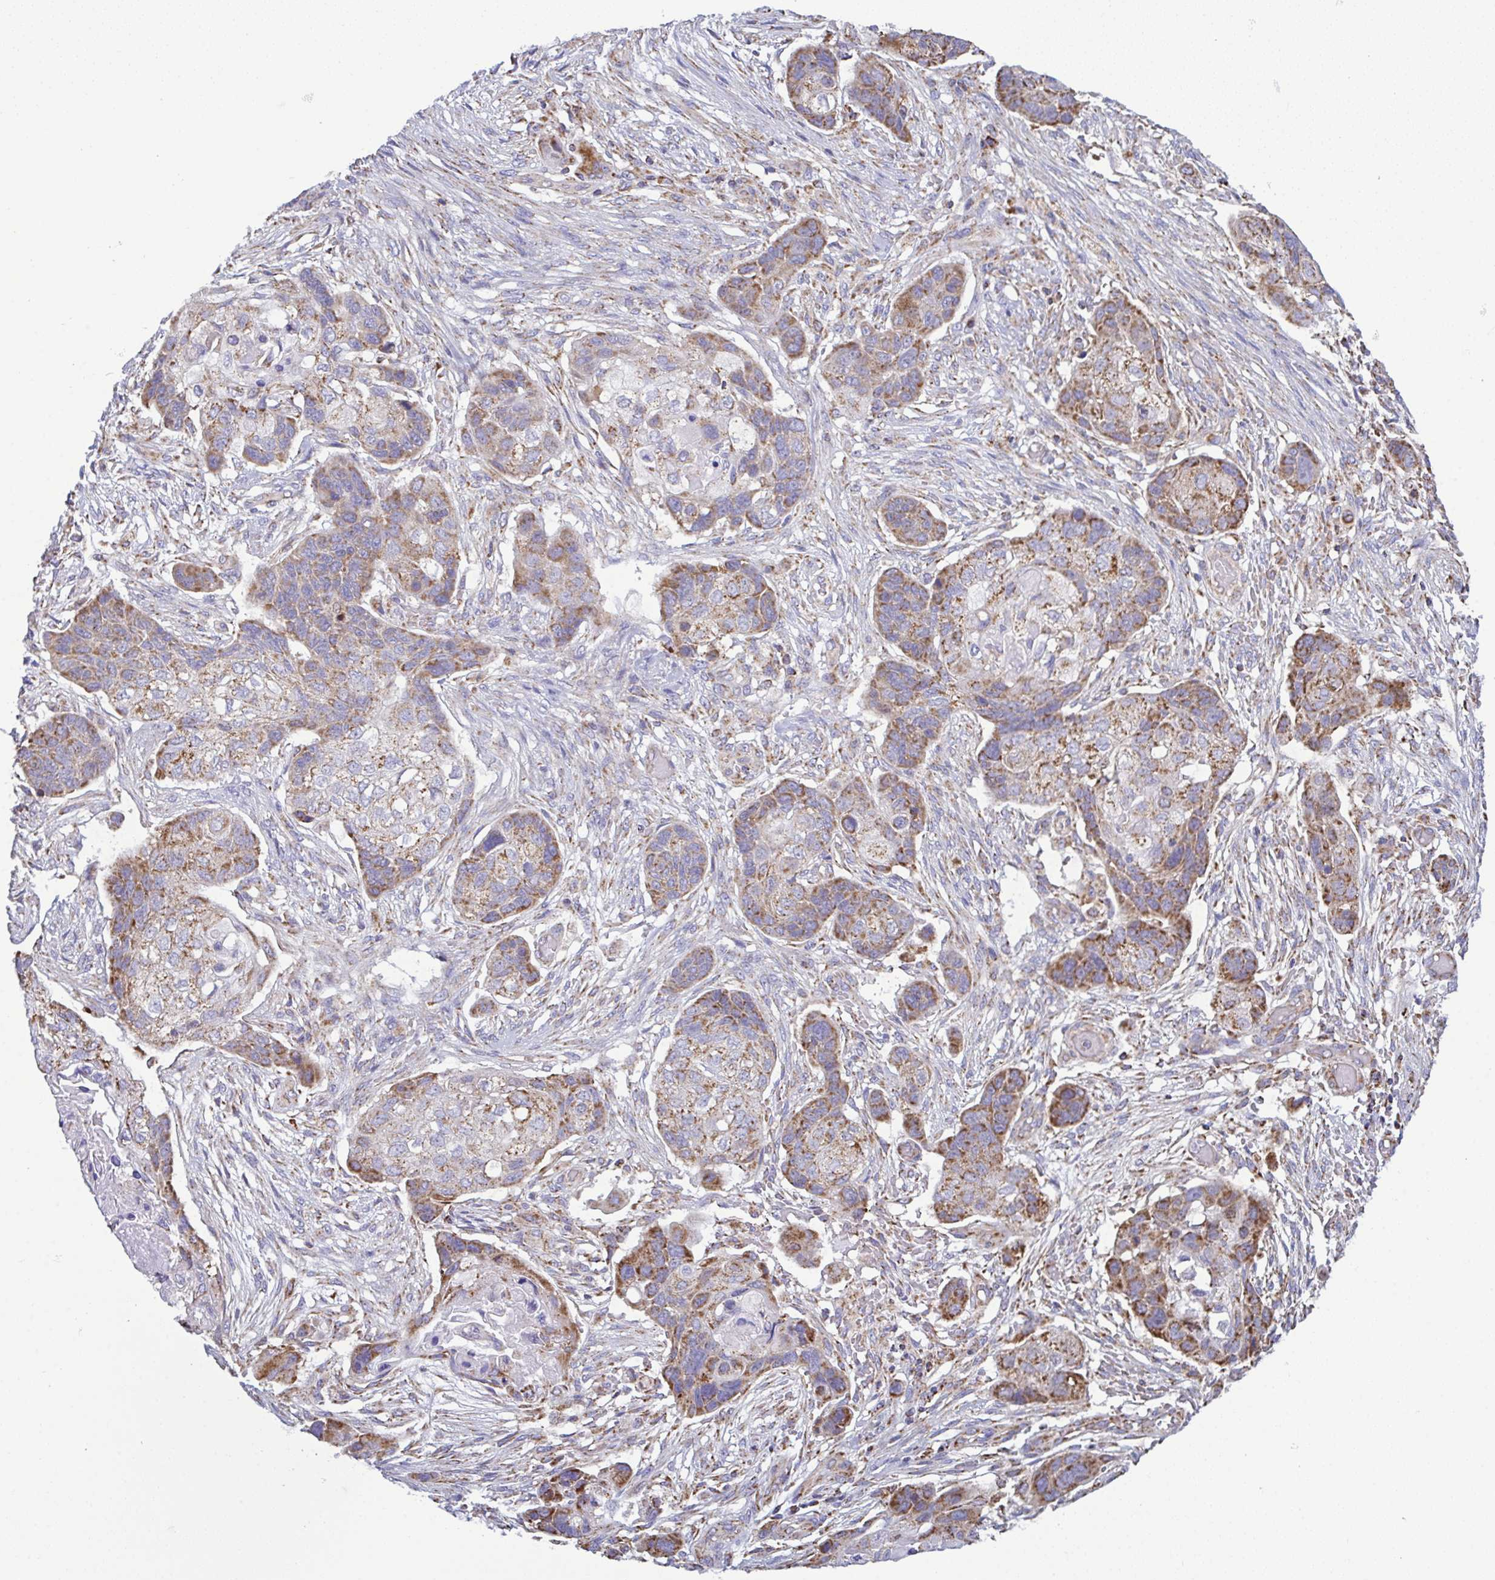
{"staining": {"intensity": "moderate", "quantity": "25%-75%", "location": "cytoplasmic/membranous"}, "tissue": "lung cancer", "cell_type": "Tumor cells", "image_type": "cancer", "snomed": [{"axis": "morphology", "description": "Squamous cell carcinoma, NOS"}, {"axis": "topography", "description": "Lung"}], "caption": "Brown immunohistochemical staining in lung cancer demonstrates moderate cytoplasmic/membranous staining in approximately 25%-75% of tumor cells. The protein is shown in brown color, while the nuclei are stained blue.", "gene": "CSDE1", "patient": {"sex": "male", "age": 69}}